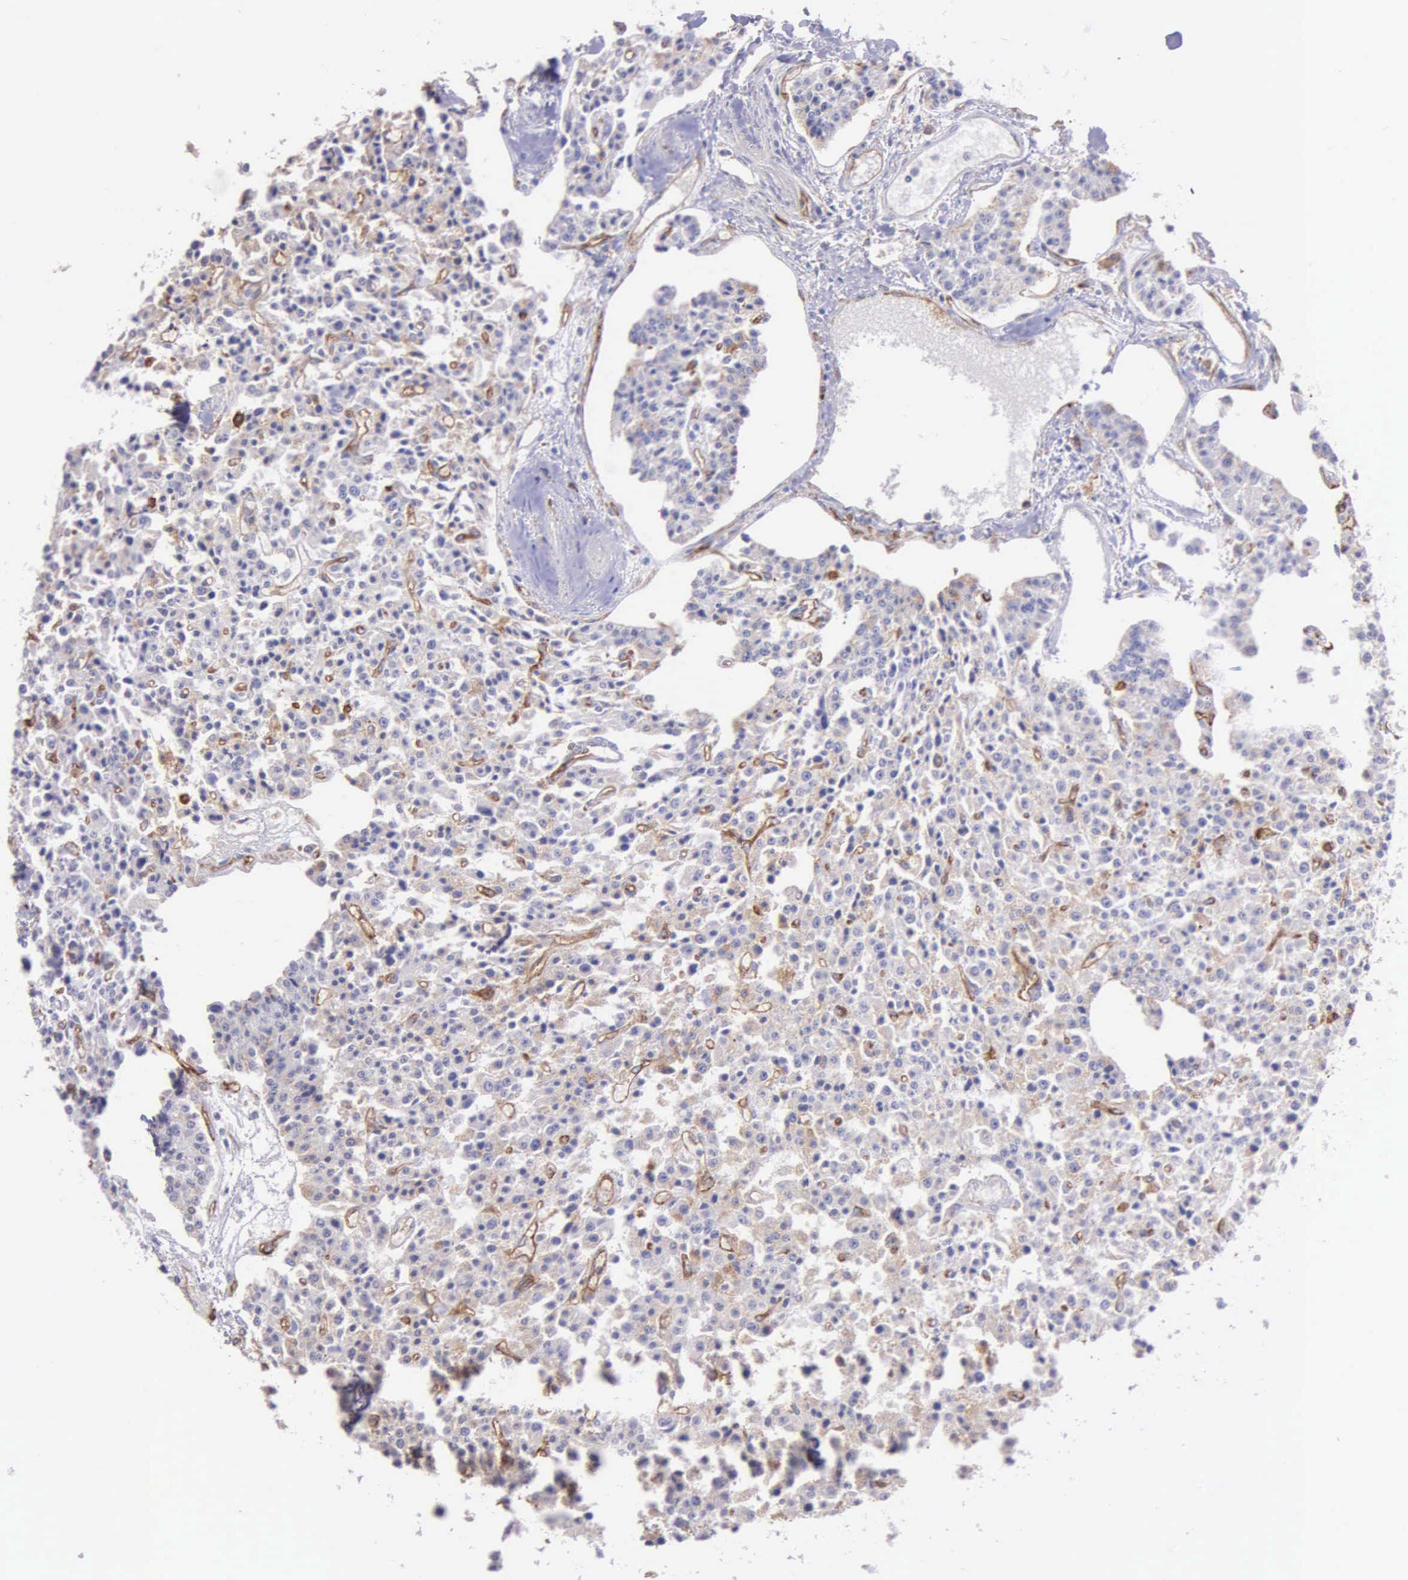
{"staining": {"intensity": "weak", "quantity": "25%-75%", "location": "cytoplasmic/membranous"}, "tissue": "carcinoid", "cell_type": "Tumor cells", "image_type": "cancer", "snomed": [{"axis": "morphology", "description": "Carcinoid, malignant, NOS"}, {"axis": "topography", "description": "Stomach"}], "caption": "The photomicrograph demonstrates staining of malignant carcinoid, revealing weak cytoplasmic/membranous protein staining (brown color) within tumor cells.", "gene": "ZC3H12B", "patient": {"sex": "female", "age": 76}}